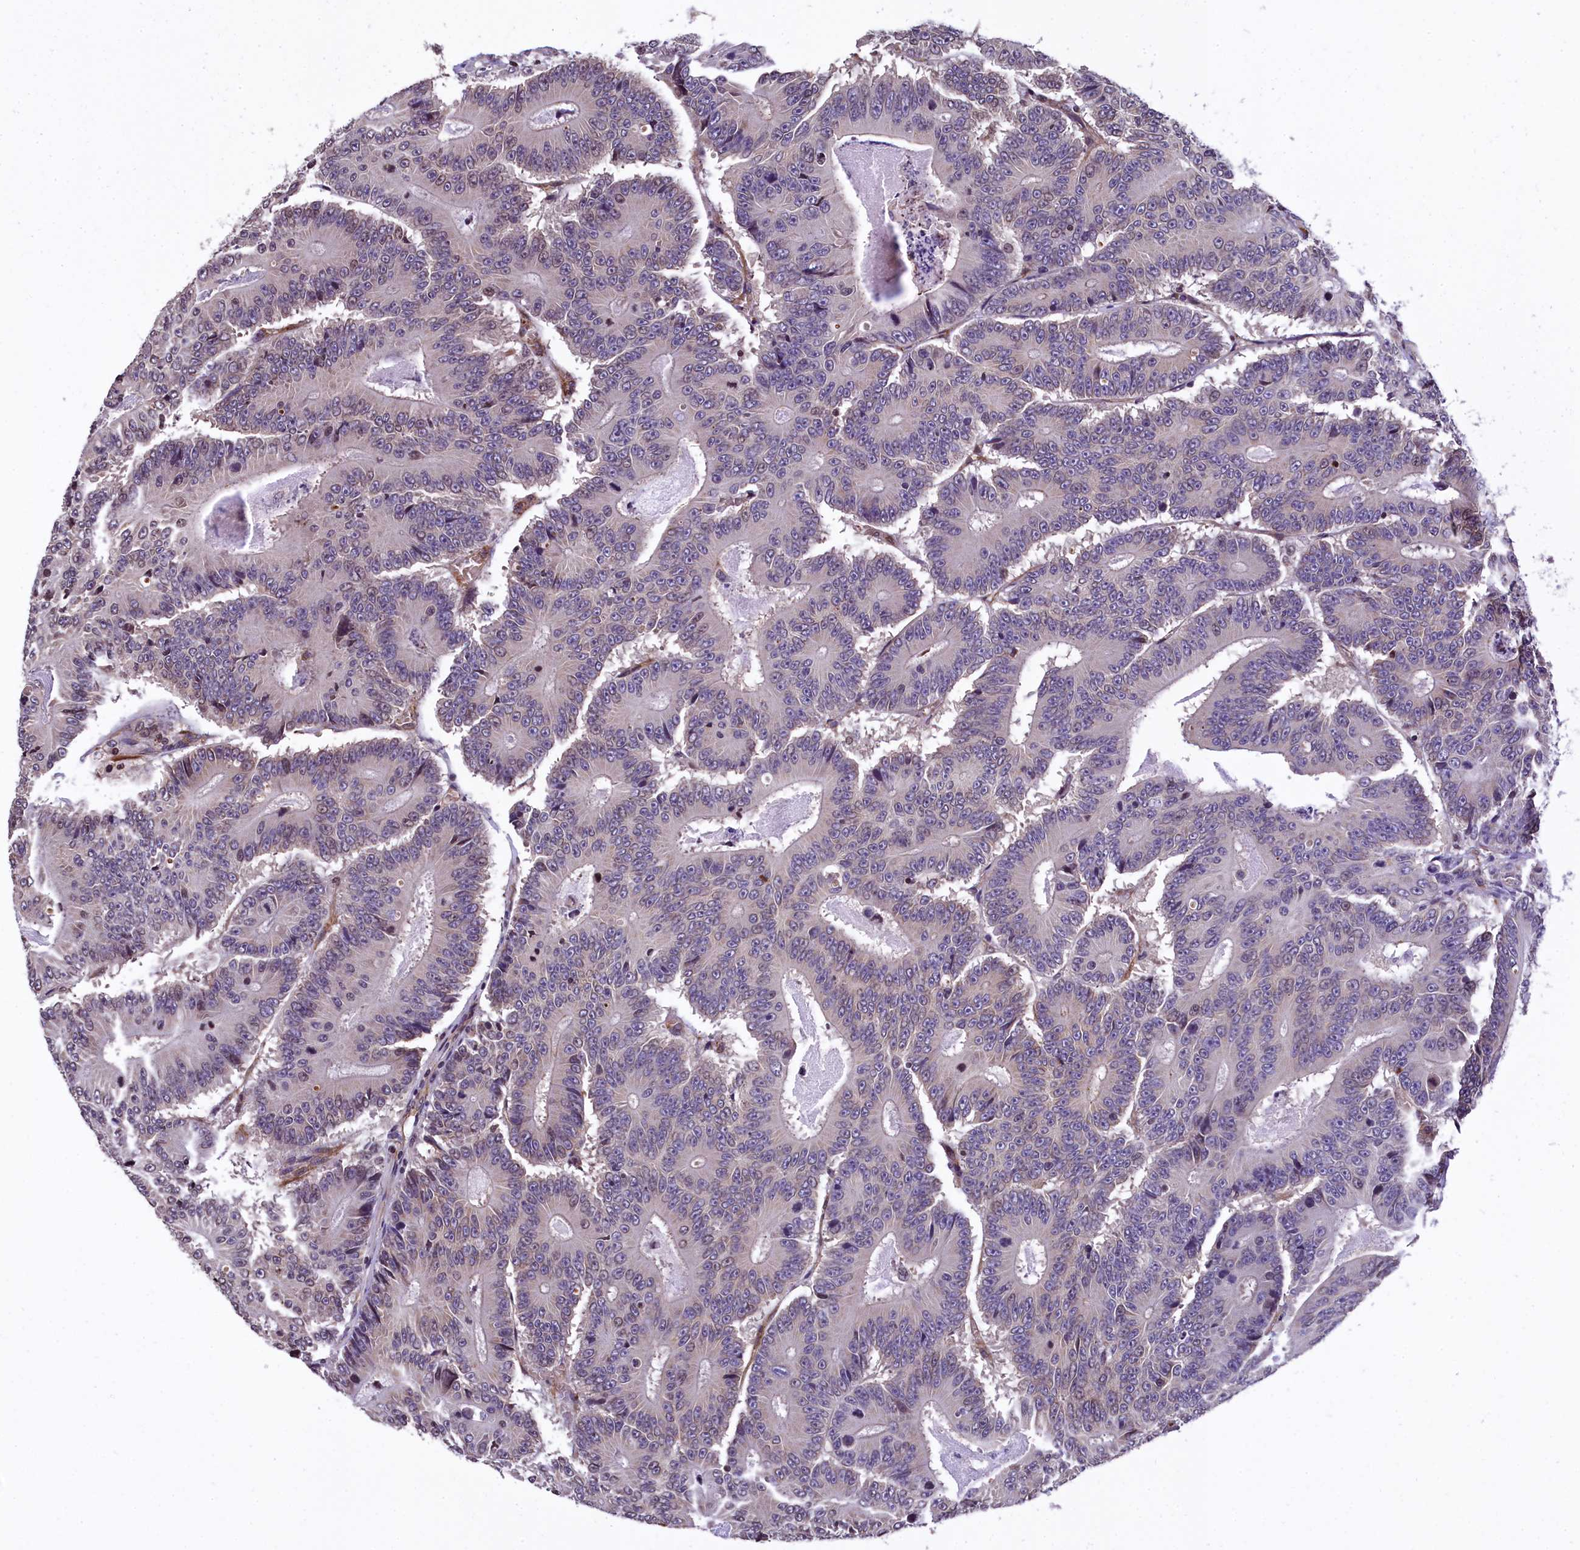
{"staining": {"intensity": "negative", "quantity": "none", "location": "none"}, "tissue": "colorectal cancer", "cell_type": "Tumor cells", "image_type": "cancer", "snomed": [{"axis": "morphology", "description": "Adenocarcinoma, NOS"}, {"axis": "topography", "description": "Colon"}], "caption": "This is a micrograph of IHC staining of colorectal cancer (adenocarcinoma), which shows no positivity in tumor cells.", "gene": "ZNF2", "patient": {"sex": "male", "age": 83}}